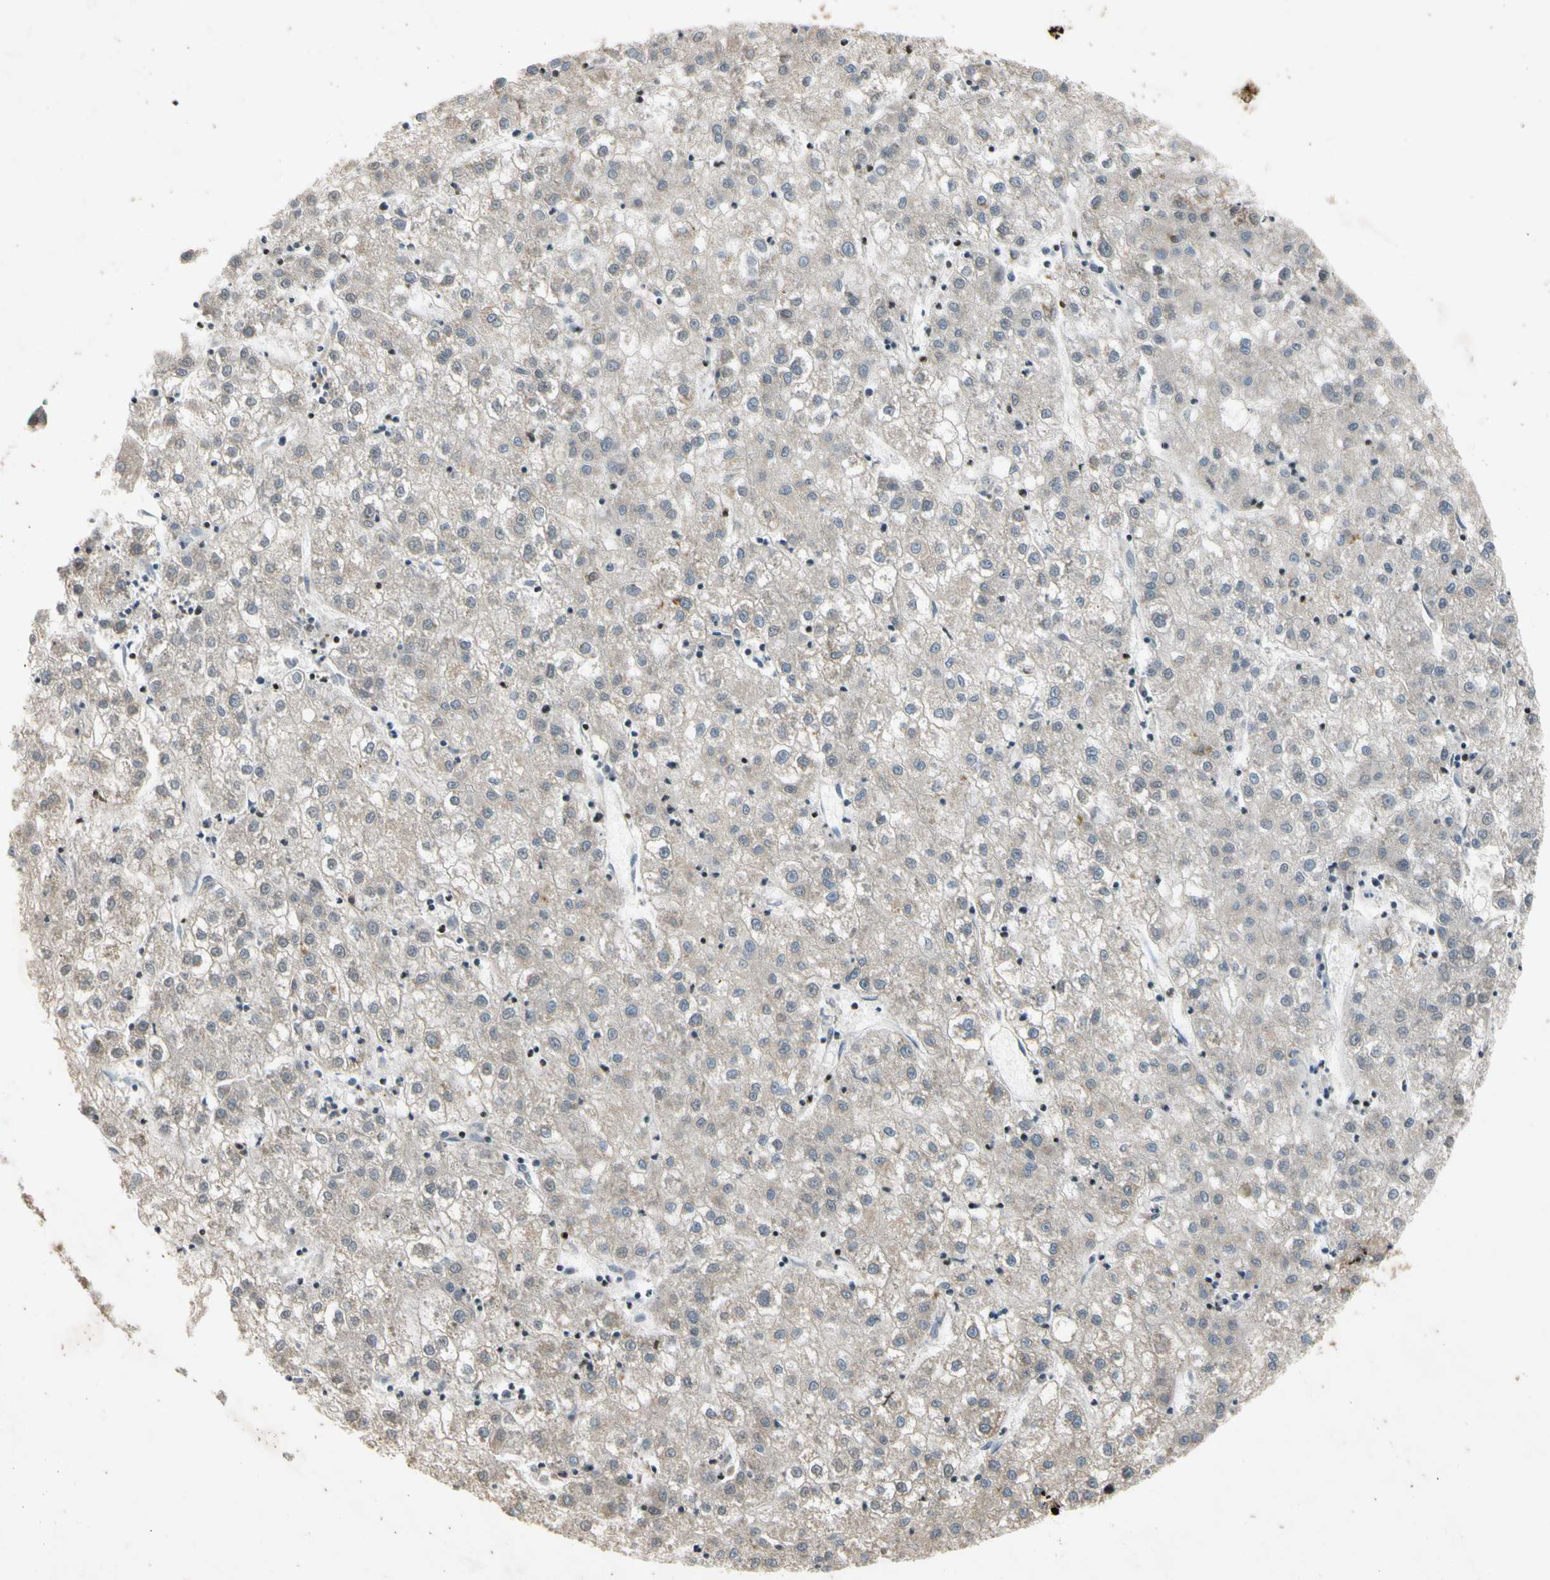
{"staining": {"intensity": "negative", "quantity": "none", "location": "none"}, "tissue": "liver cancer", "cell_type": "Tumor cells", "image_type": "cancer", "snomed": [{"axis": "morphology", "description": "Carcinoma, Hepatocellular, NOS"}, {"axis": "topography", "description": "Liver"}], "caption": "Tumor cells show no significant protein expression in liver cancer.", "gene": "TBX21", "patient": {"sex": "male", "age": 72}}